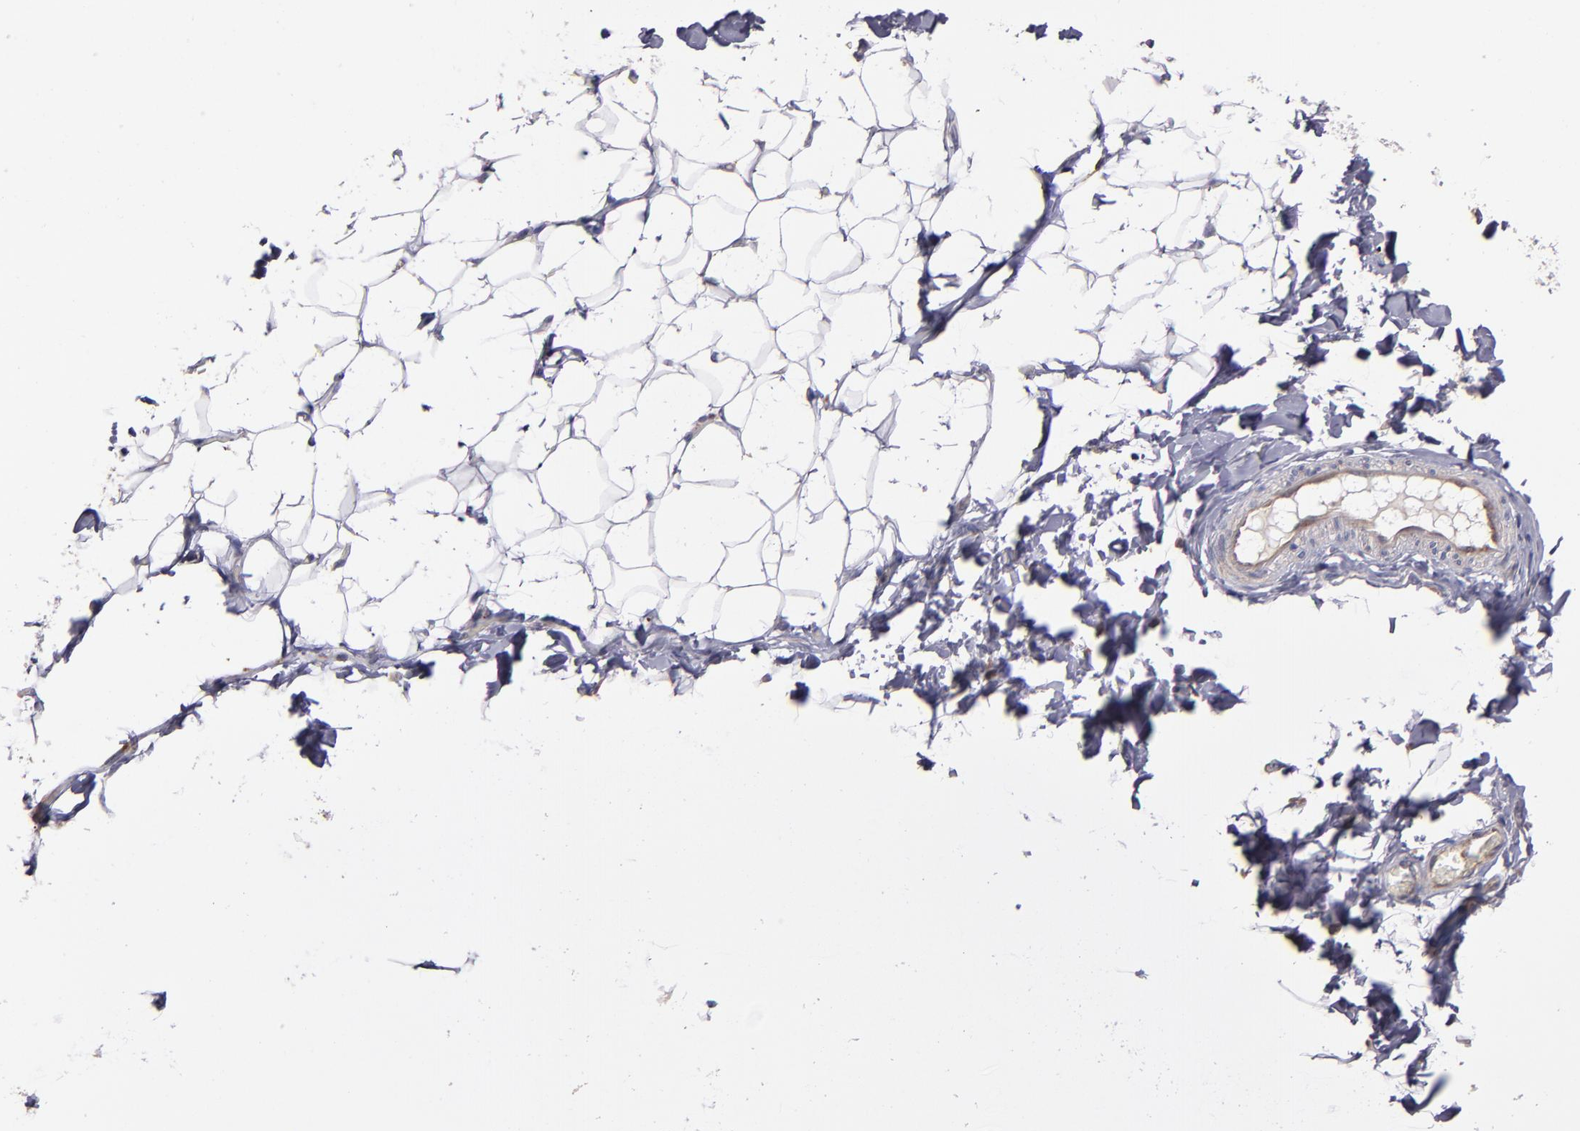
{"staining": {"intensity": "negative", "quantity": "none", "location": "none"}, "tissue": "adipose tissue", "cell_type": "Adipocytes", "image_type": "normal", "snomed": [{"axis": "morphology", "description": "Normal tissue, NOS"}, {"axis": "topography", "description": "Soft tissue"}], "caption": "Immunohistochemistry (IHC) photomicrograph of normal adipose tissue: adipose tissue stained with DAB demonstrates no significant protein expression in adipocytes. The staining is performed using DAB brown chromogen with nuclei counter-stained in using hematoxylin.", "gene": "IFIH1", "patient": {"sex": "male", "age": 26}}